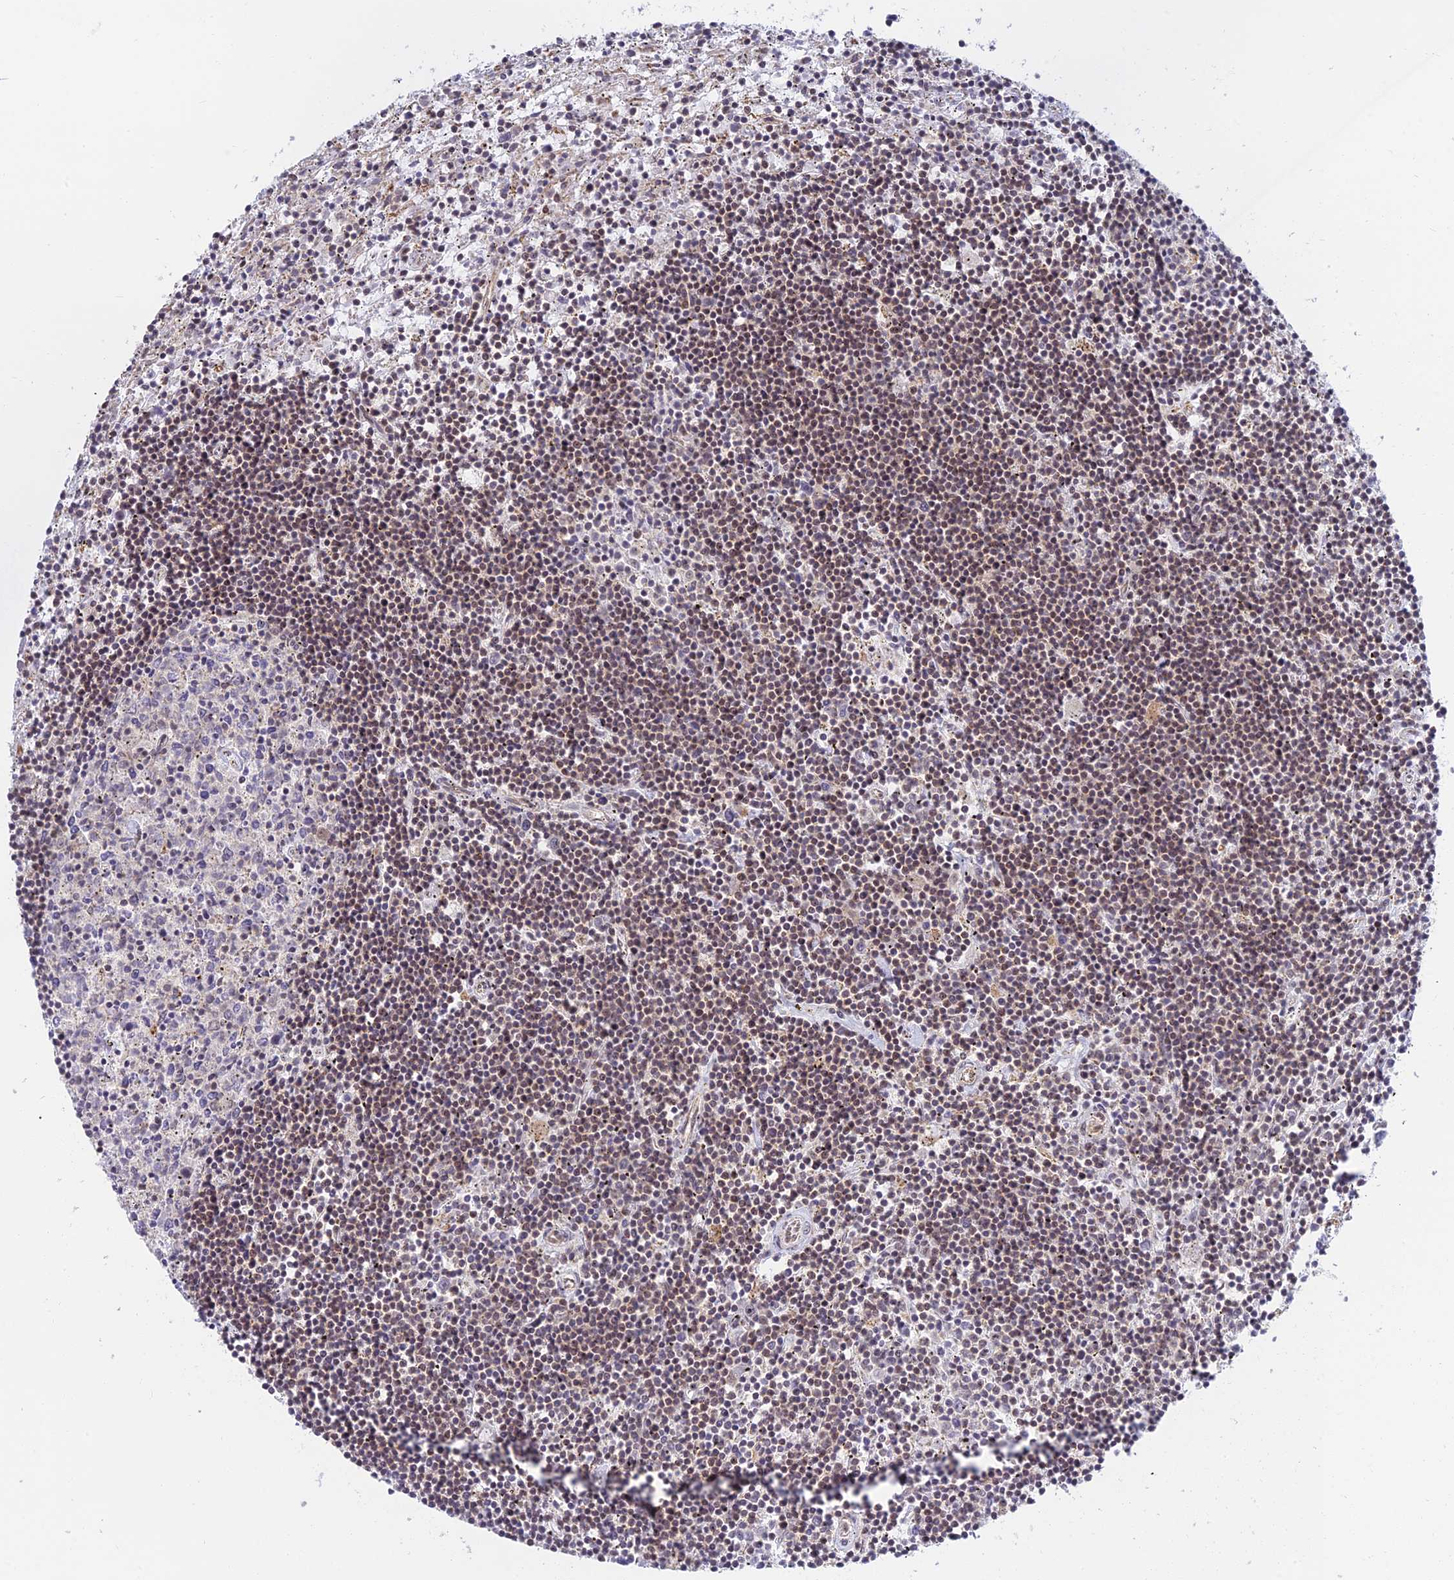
{"staining": {"intensity": "weak", "quantity": ">75%", "location": "cytoplasmic/membranous"}, "tissue": "lymphoma", "cell_type": "Tumor cells", "image_type": "cancer", "snomed": [{"axis": "morphology", "description": "Malignant lymphoma, non-Hodgkin's type, Low grade"}, {"axis": "topography", "description": "Spleen"}], "caption": "Malignant lymphoma, non-Hodgkin's type (low-grade) tissue exhibits weak cytoplasmic/membranous expression in about >75% of tumor cells, visualized by immunohistochemistry. (Brightfield microscopy of DAB IHC at high magnification).", "gene": "HOOK2", "patient": {"sex": "male", "age": 76}}